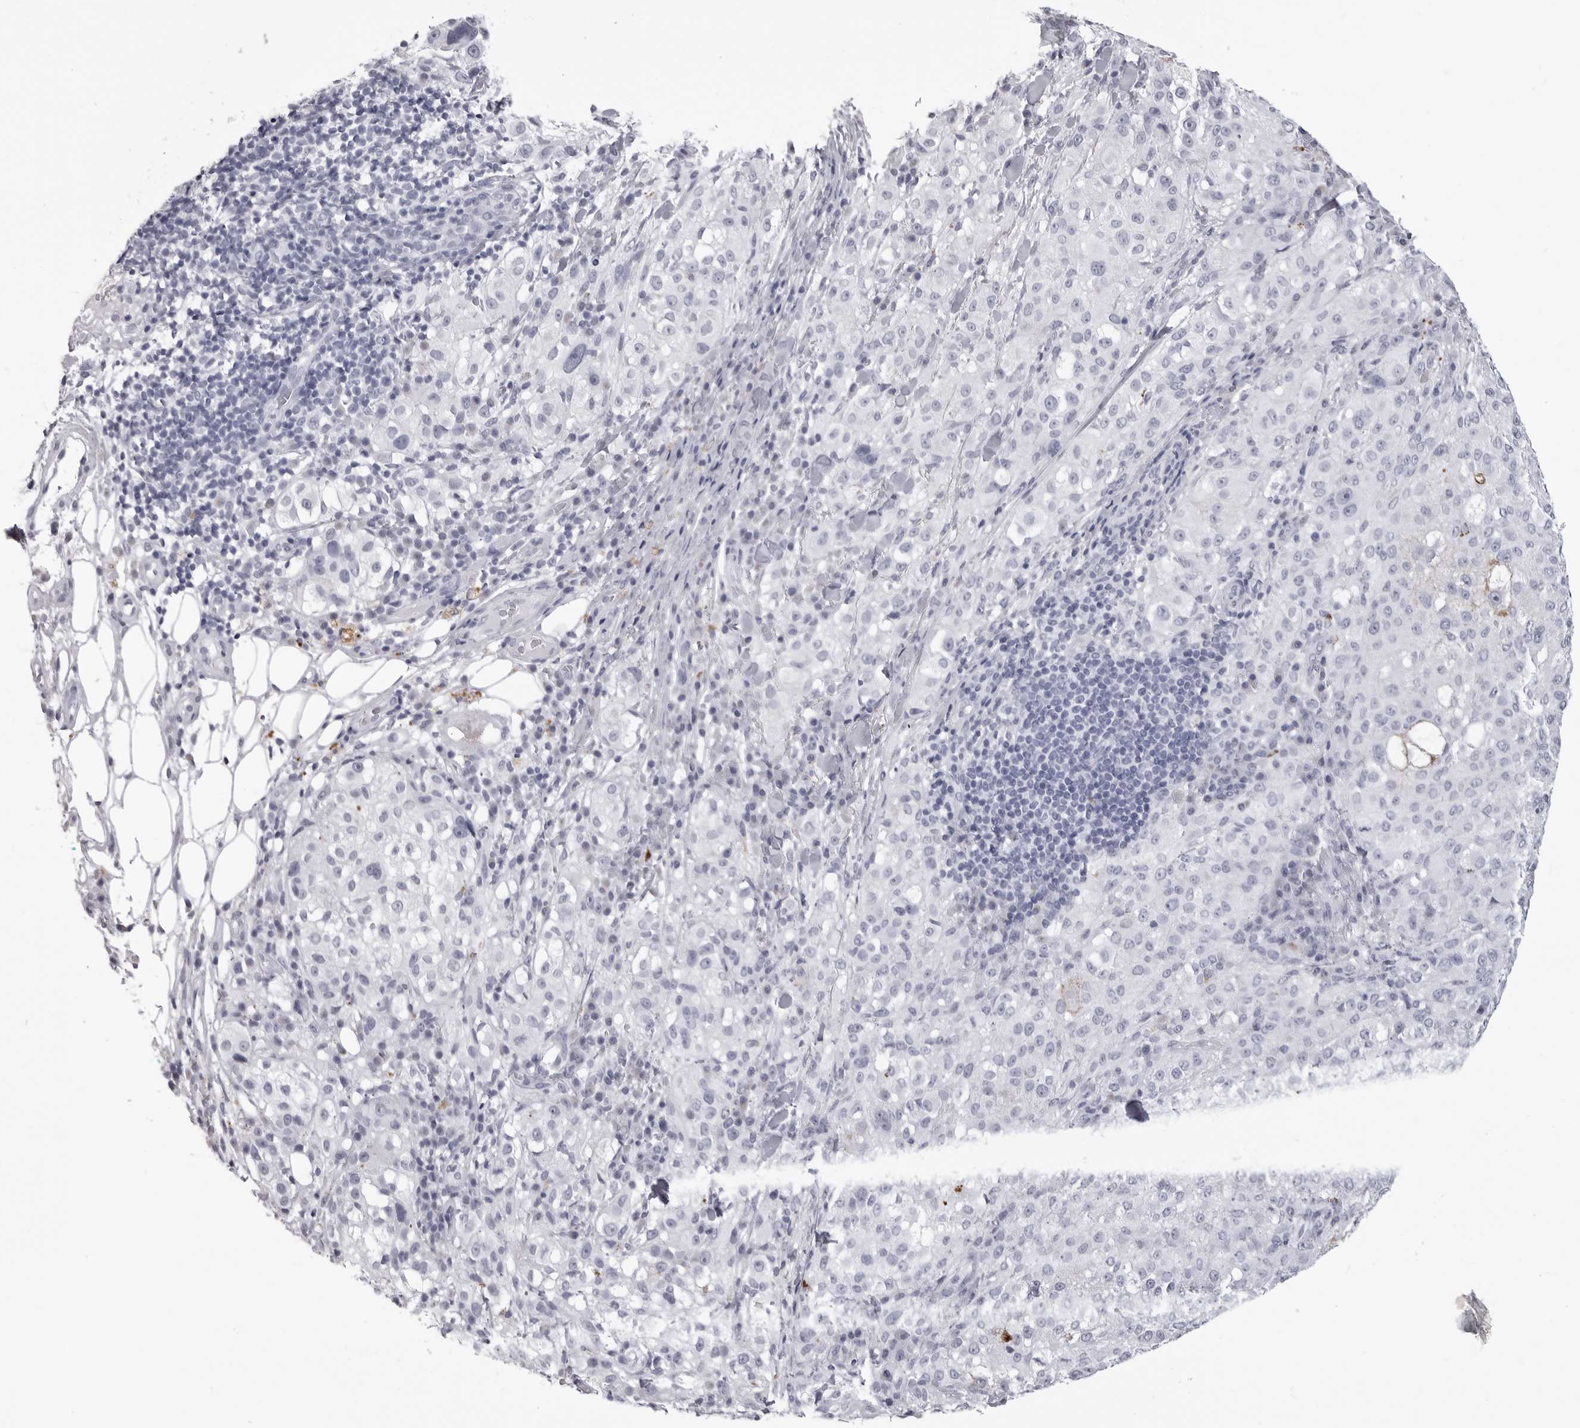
{"staining": {"intensity": "negative", "quantity": "none", "location": "none"}, "tissue": "melanoma", "cell_type": "Tumor cells", "image_type": "cancer", "snomed": [{"axis": "morphology", "description": "Necrosis, NOS"}, {"axis": "morphology", "description": "Malignant melanoma, NOS"}, {"axis": "topography", "description": "Skin"}], "caption": "This is an immunohistochemistry (IHC) photomicrograph of human malignant melanoma. There is no expression in tumor cells.", "gene": "LGALS4", "patient": {"sex": "female", "age": 87}}